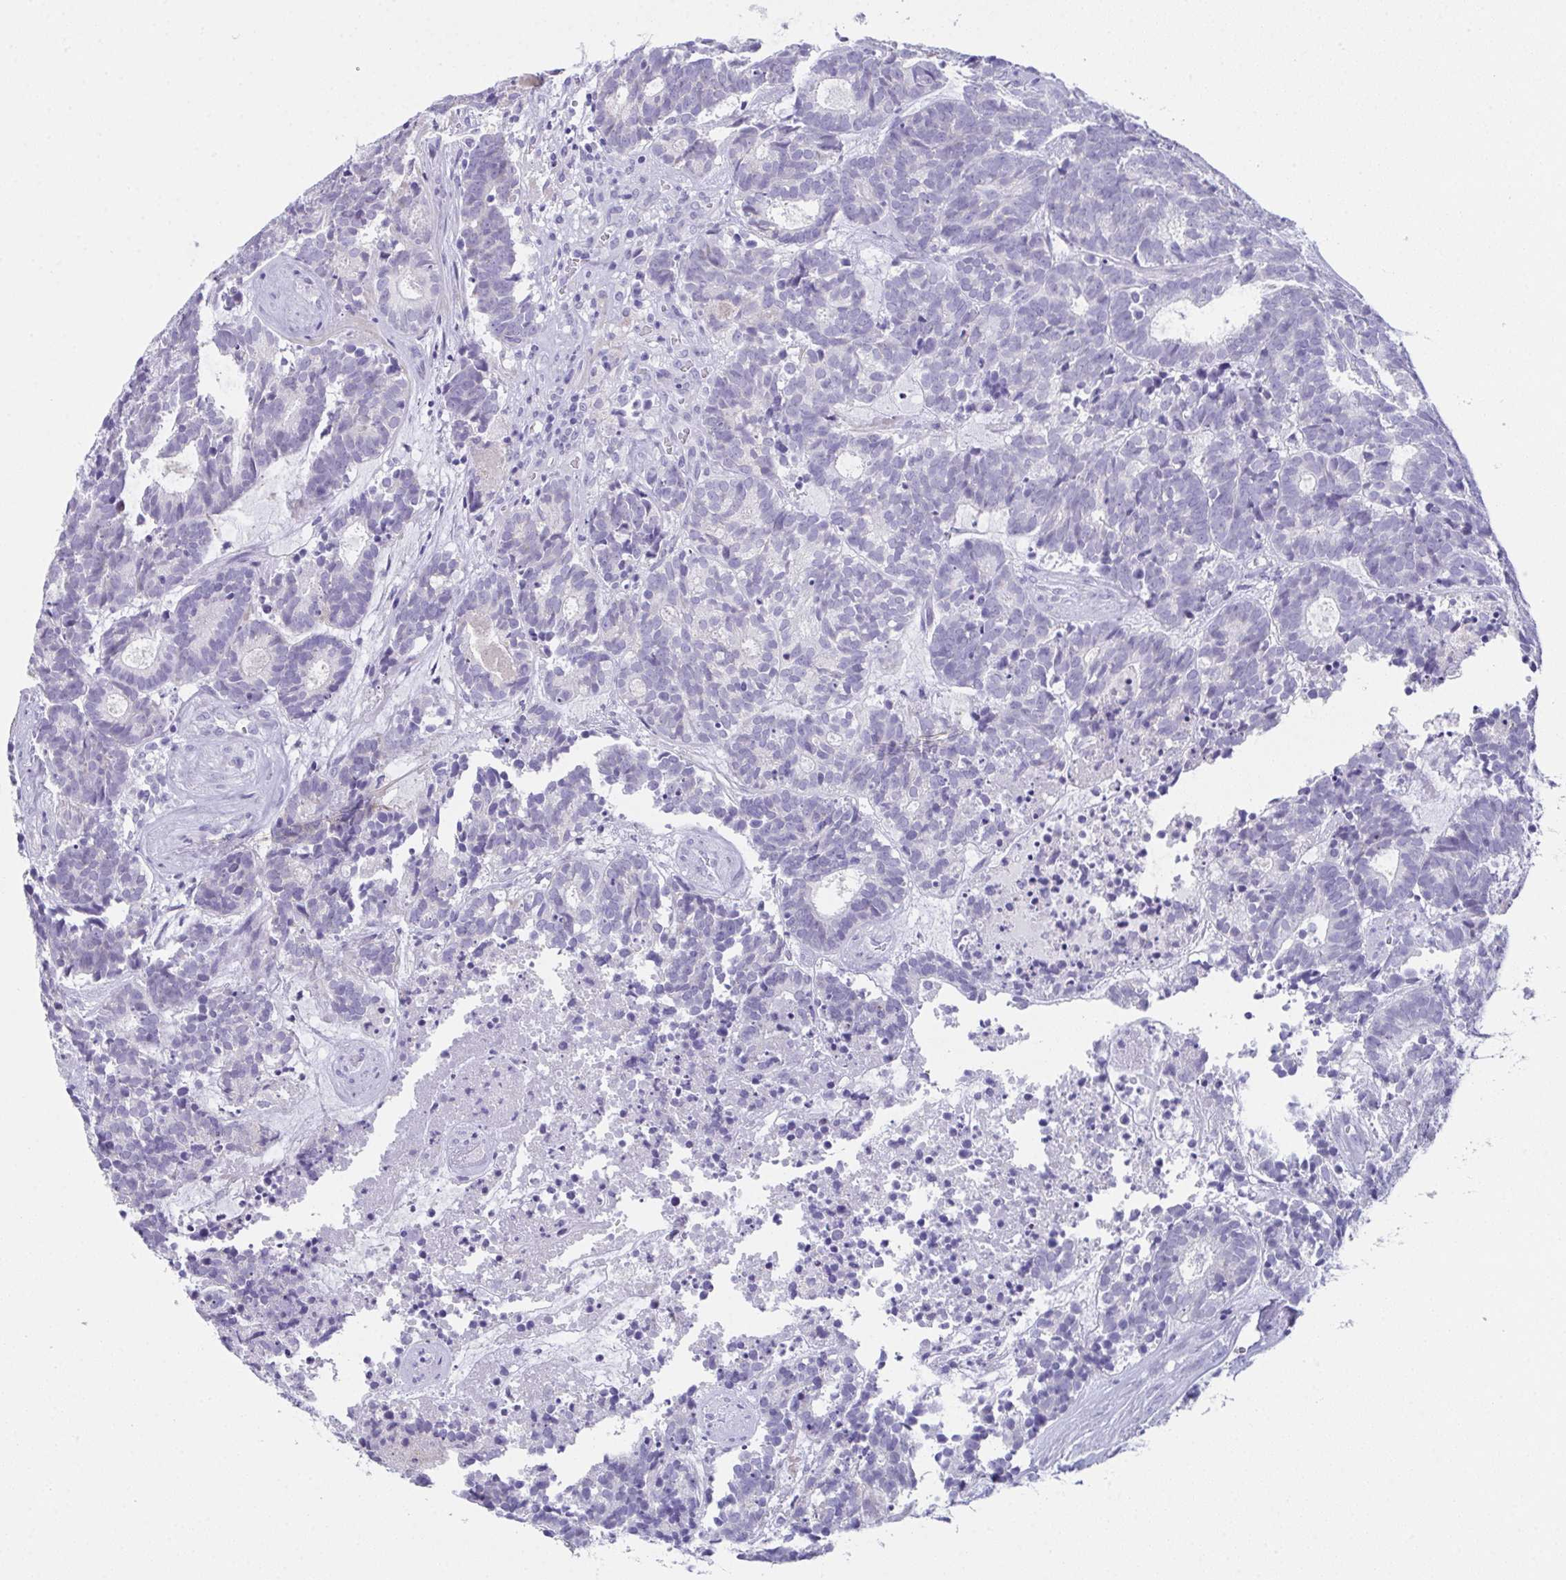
{"staining": {"intensity": "negative", "quantity": "none", "location": "none"}, "tissue": "head and neck cancer", "cell_type": "Tumor cells", "image_type": "cancer", "snomed": [{"axis": "morphology", "description": "Adenocarcinoma, NOS"}, {"axis": "topography", "description": "Head-Neck"}], "caption": "This is a histopathology image of immunohistochemistry (IHC) staining of head and neck cancer (adenocarcinoma), which shows no expression in tumor cells.", "gene": "TEX19", "patient": {"sex": "female", "age": 81}}